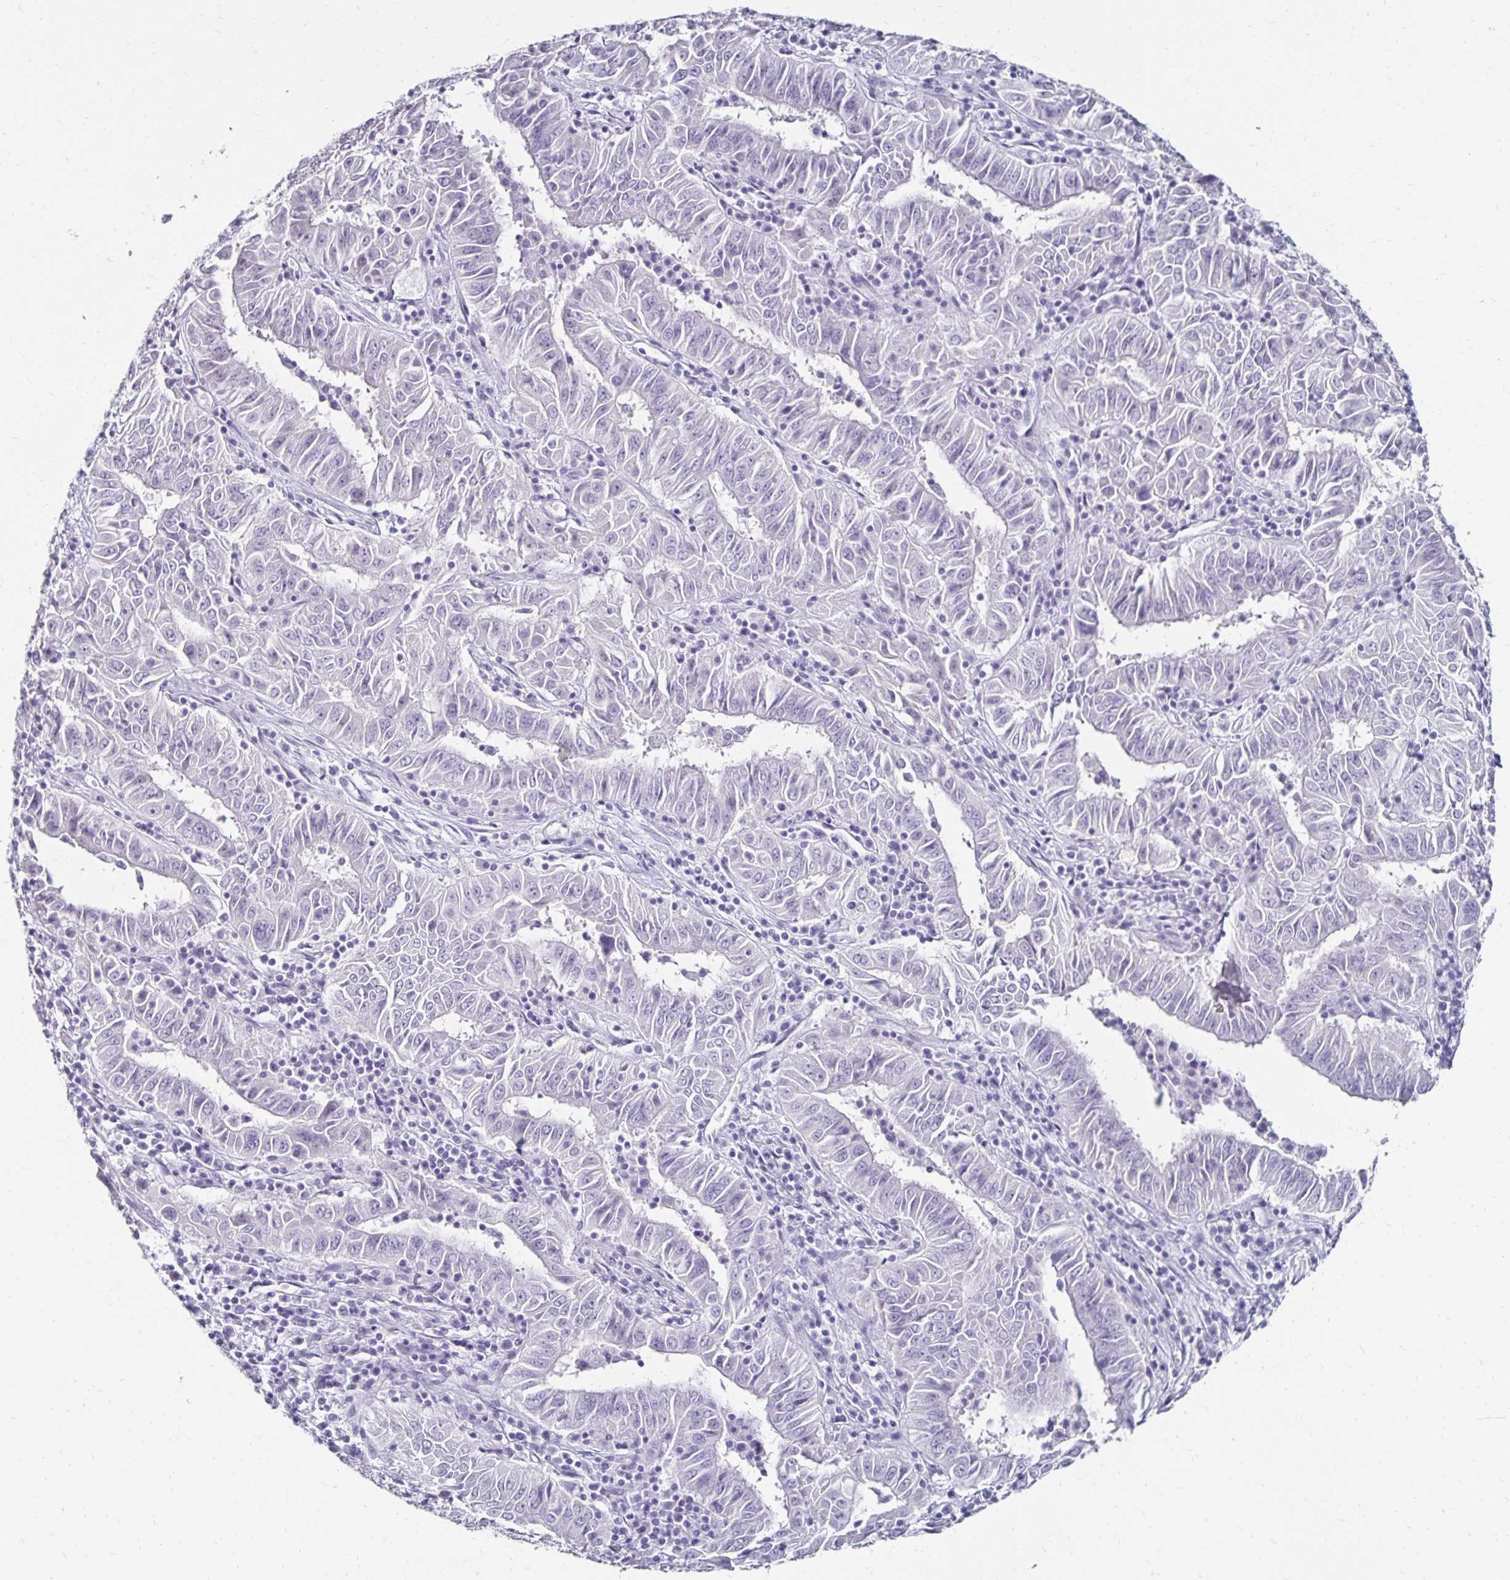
{"staining": {"intensity": "negative", "quantity": "none", "location": "none"}, "tissue": "pancreatic cancer", "cell_type": "Tumor cells", "image_type": "cancer", "snomed": [{"axis": "morphology", "description": "Adenocarcinoma, NOS"}, {"axis": "topography", "description": "Pancreas"}], "caption": "Tumor cells are negative for protein expression in human pancreatic cancer.", "gene": "TOMM34", "patient": {"sex": "male", "age": 63}}